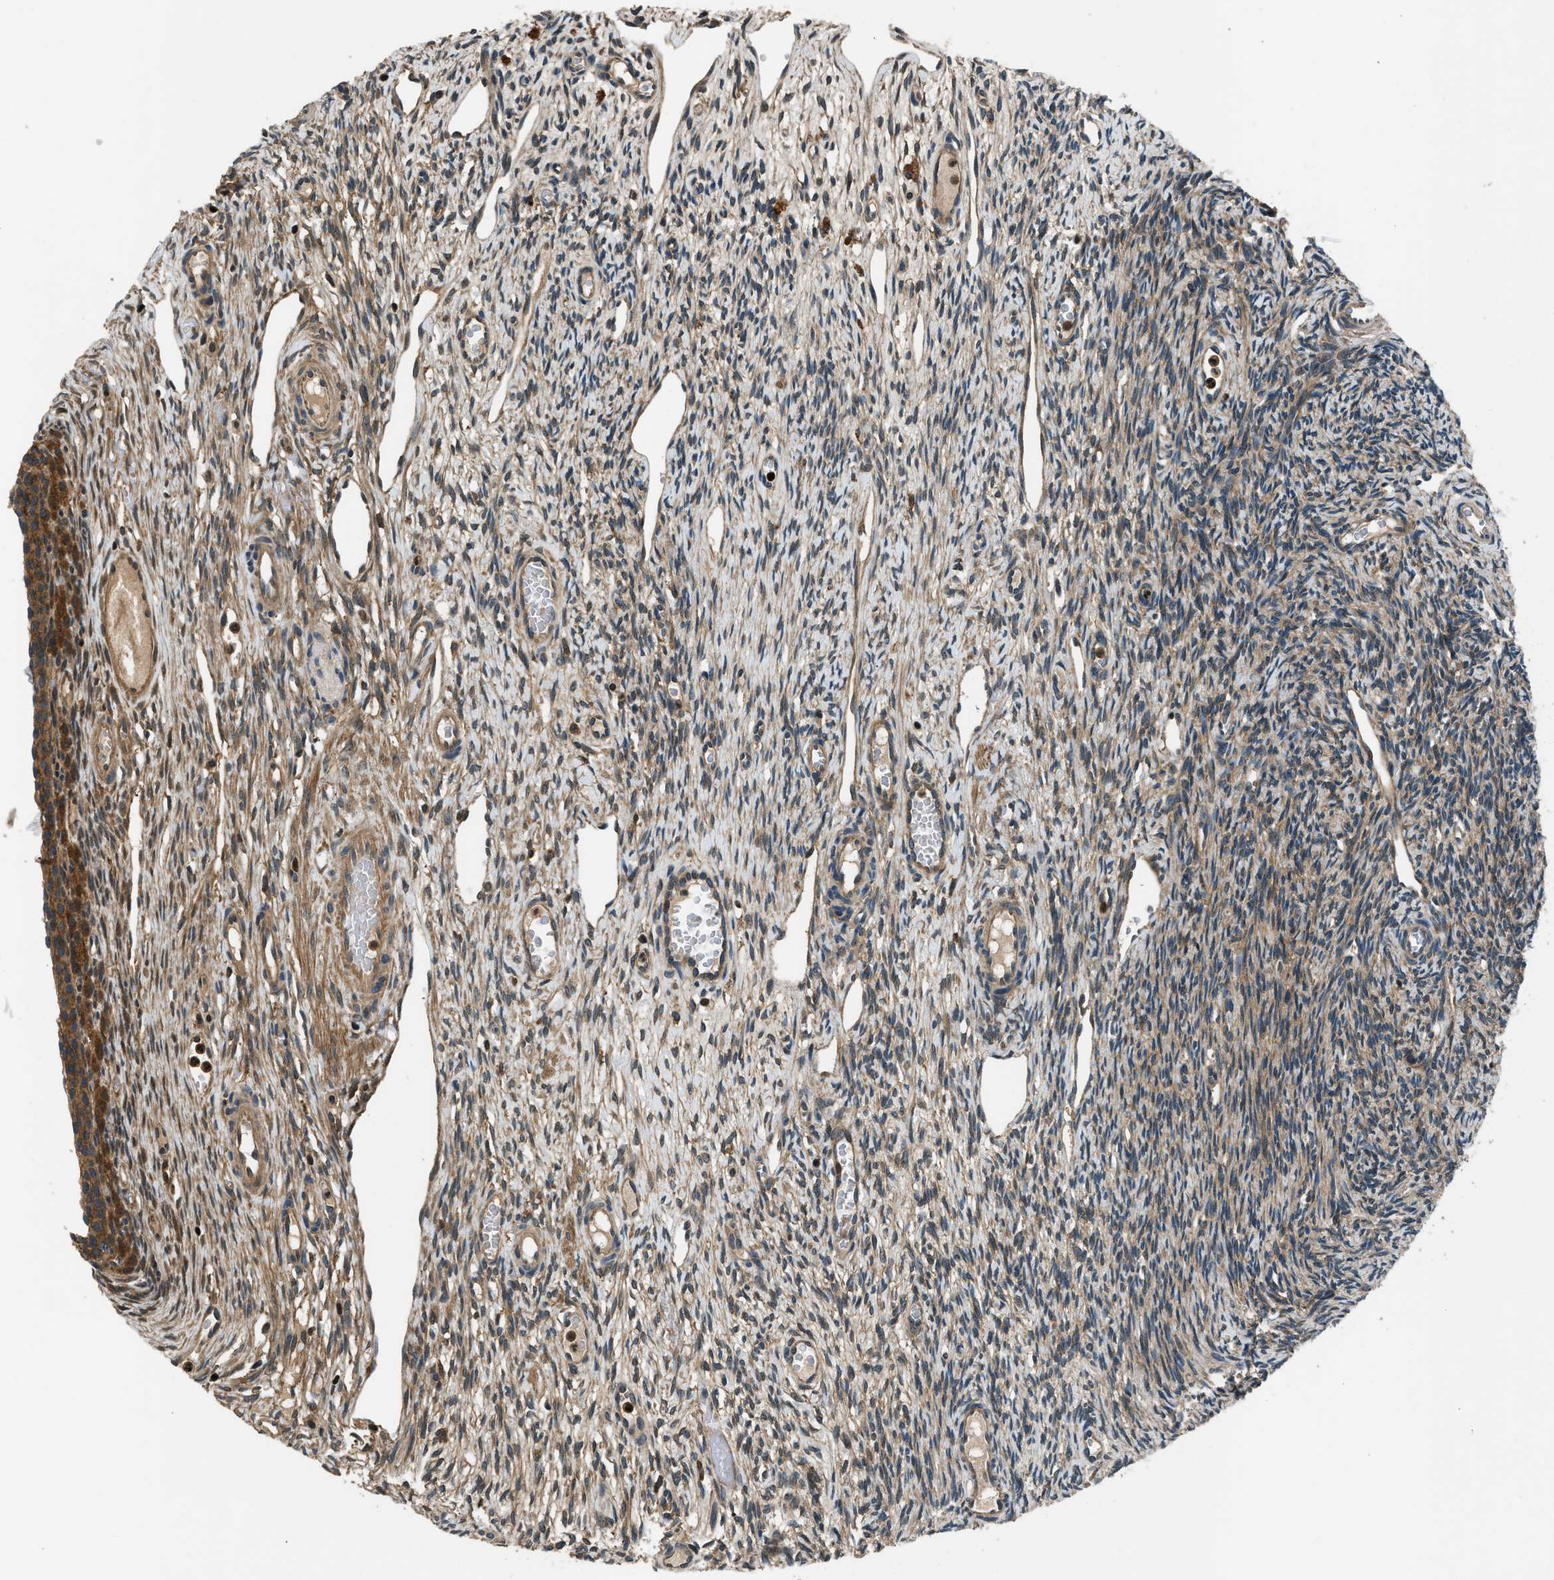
{"staining": {"intensity": "strong", "quantity": ">75%", "location": "cytoplasmic/membranous"}, "tissue": "ovary", "cell_type": "Follicle cells", "image_type": "normal", "snomed": [{"axis": "morphology", "description": "Normal tissue, NOS"}, {"axis": "topography", "description": "Ovary"}], "caption": "This histopathology image demonstrates IHC staining of unremarkable ovary, with high strong cytoplasmic/membranous positivity in approximately >75% of follicle cells.", "gene": "ARHGEF11", "patient": {"sex": "female", "age": 33}}